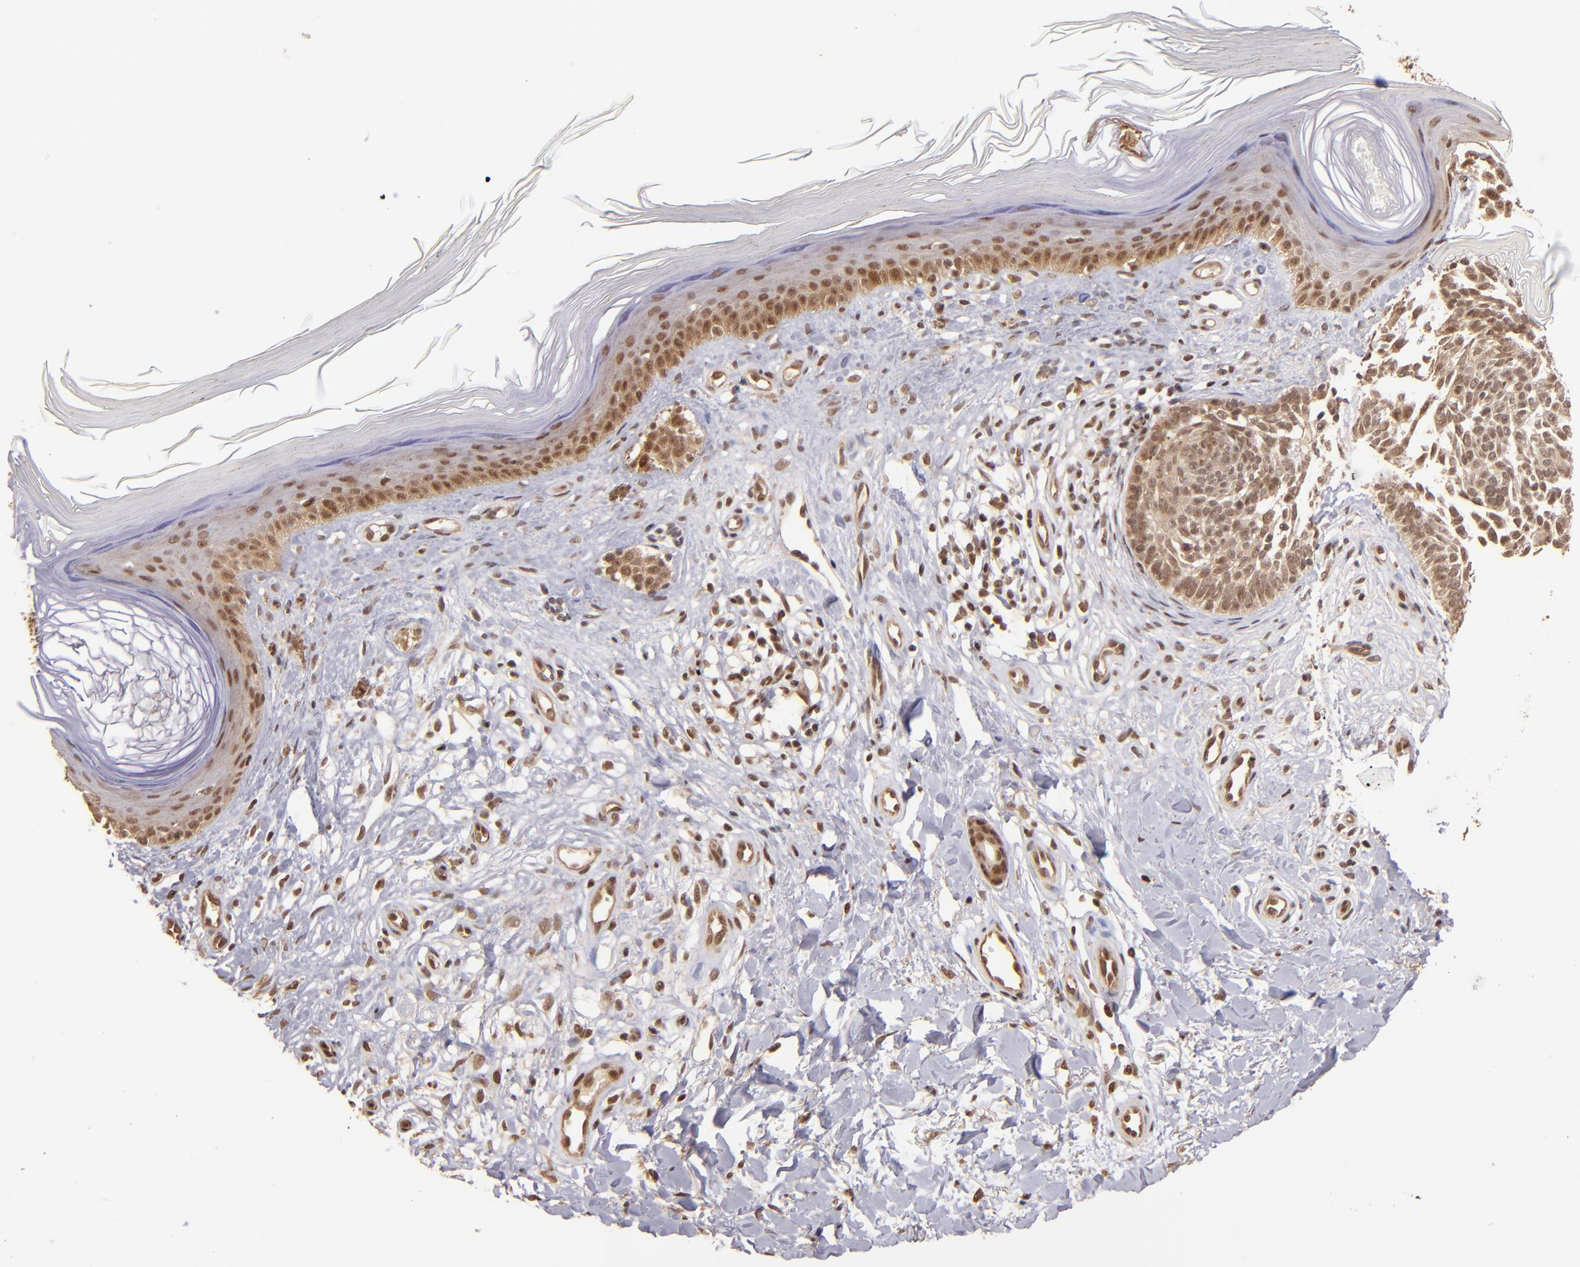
{"staining": {"intensity": "moderate", "quantity": ">75%", "location": "nuclear"}, "tissue": "skin cancer", "cell_type": "Tumor cells", "image_type": "cancer", "snomed": [{"axis": "morphology", "description": "Normal tissue, NOS"}, {"axis": "morphology", "description": "Basal cell carcinoma"}, {"axis": "topography", "description": "Skin"}], "caption": "Skin cancer (basal cell carcinoma) tissue displays moderate nuclear staining in approximately >75% of tumor cells, visualized by immunohistochemistry.", "gene": "TERF2", "patient": {"sex": "female", "age": 58}}